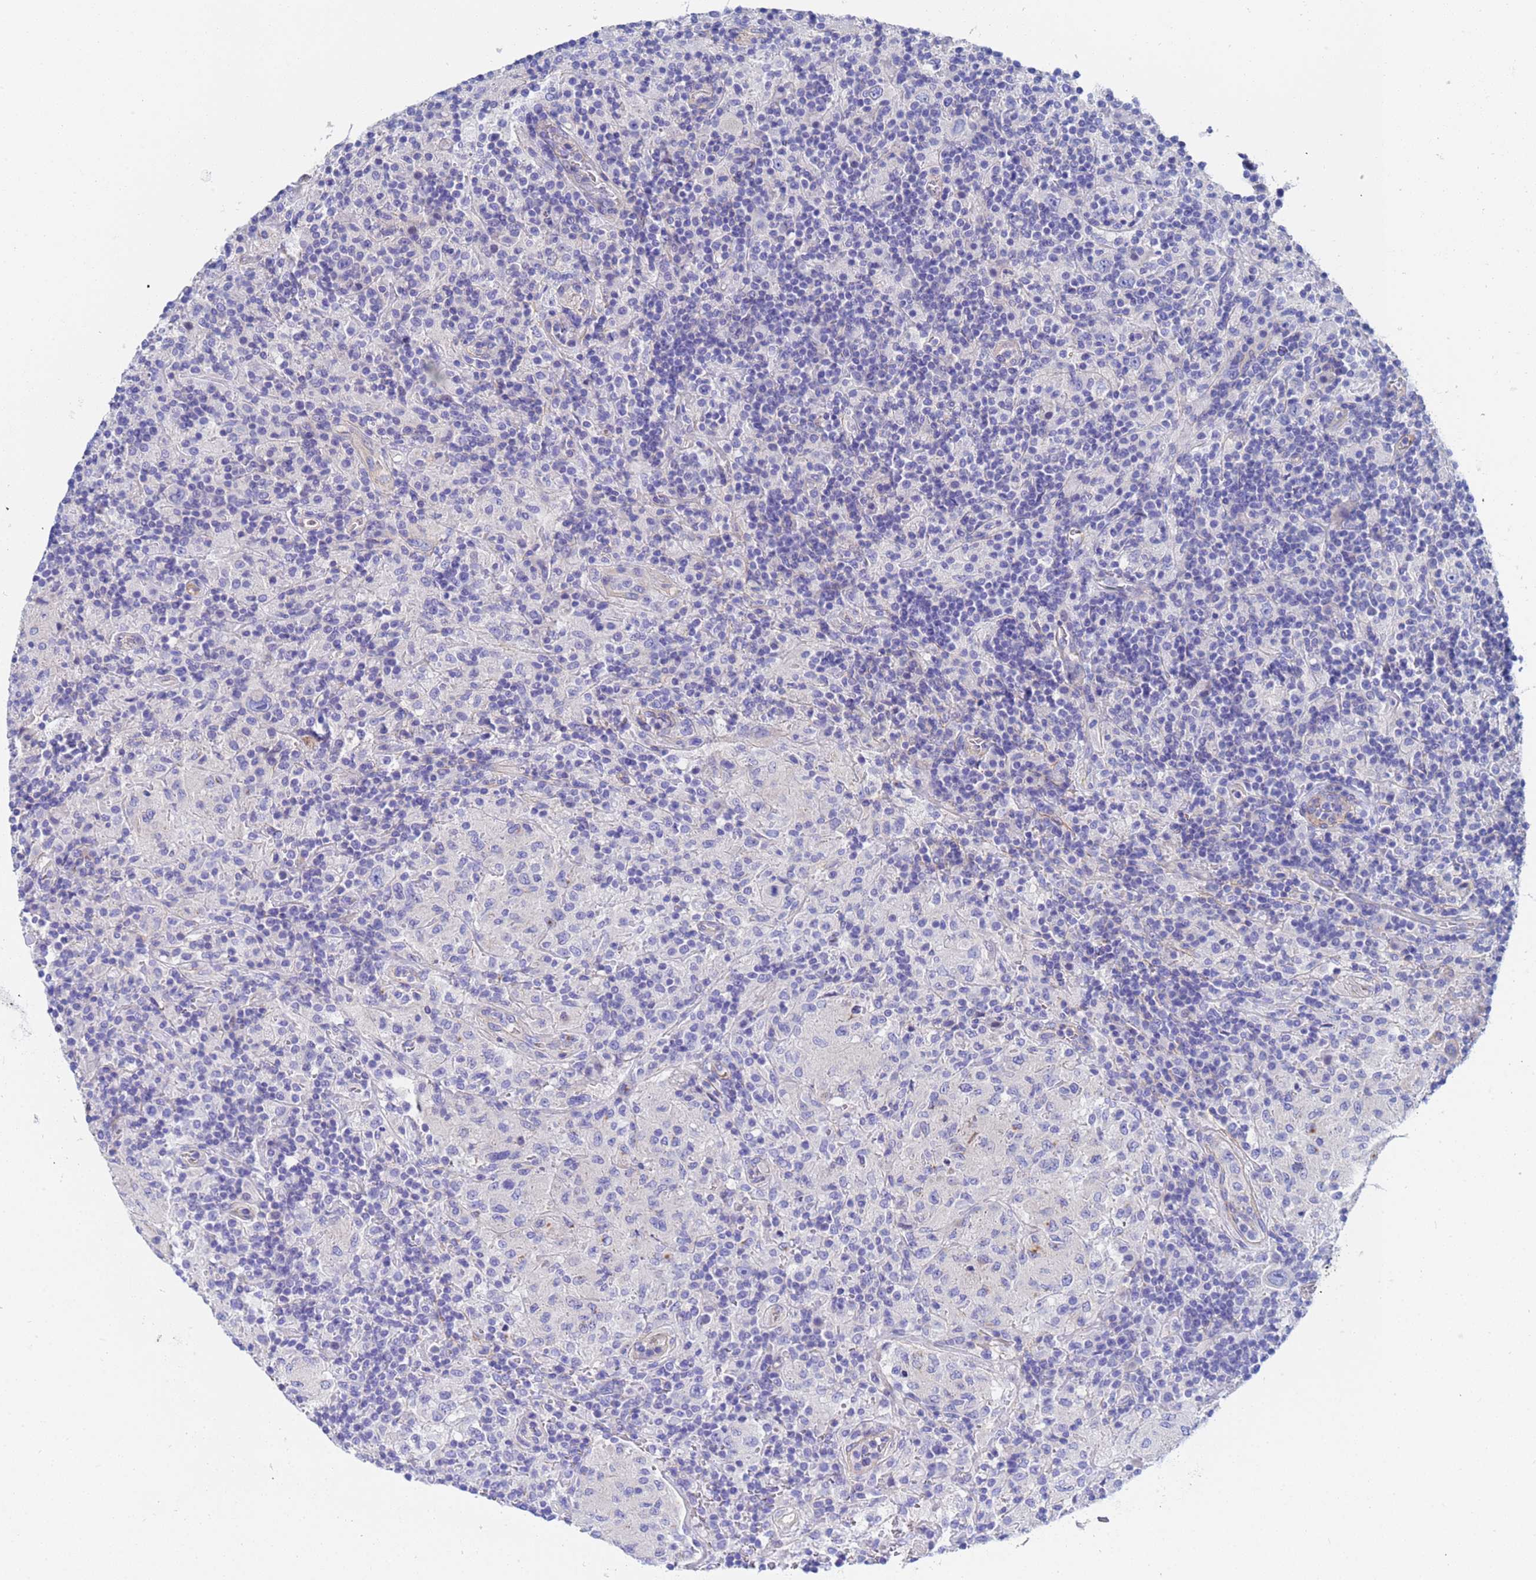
{"staining": {"intensity": "negative", "quantity": "none", "location": "none"}, "tissue": "lymphoma", "cell_type": "Tumor cells", "image_type": "cancer", "snomed": [{"axis": "morphology", "description": "Hodgkin's disease, NOS"}, {"axis": "topography", "description": "Lymph node"}], "caption": "A micrograph of human lymphoma is negative for staining in tumor cells.", "gene": "CST4", "patient": {"sex": "male", "age": 70}}